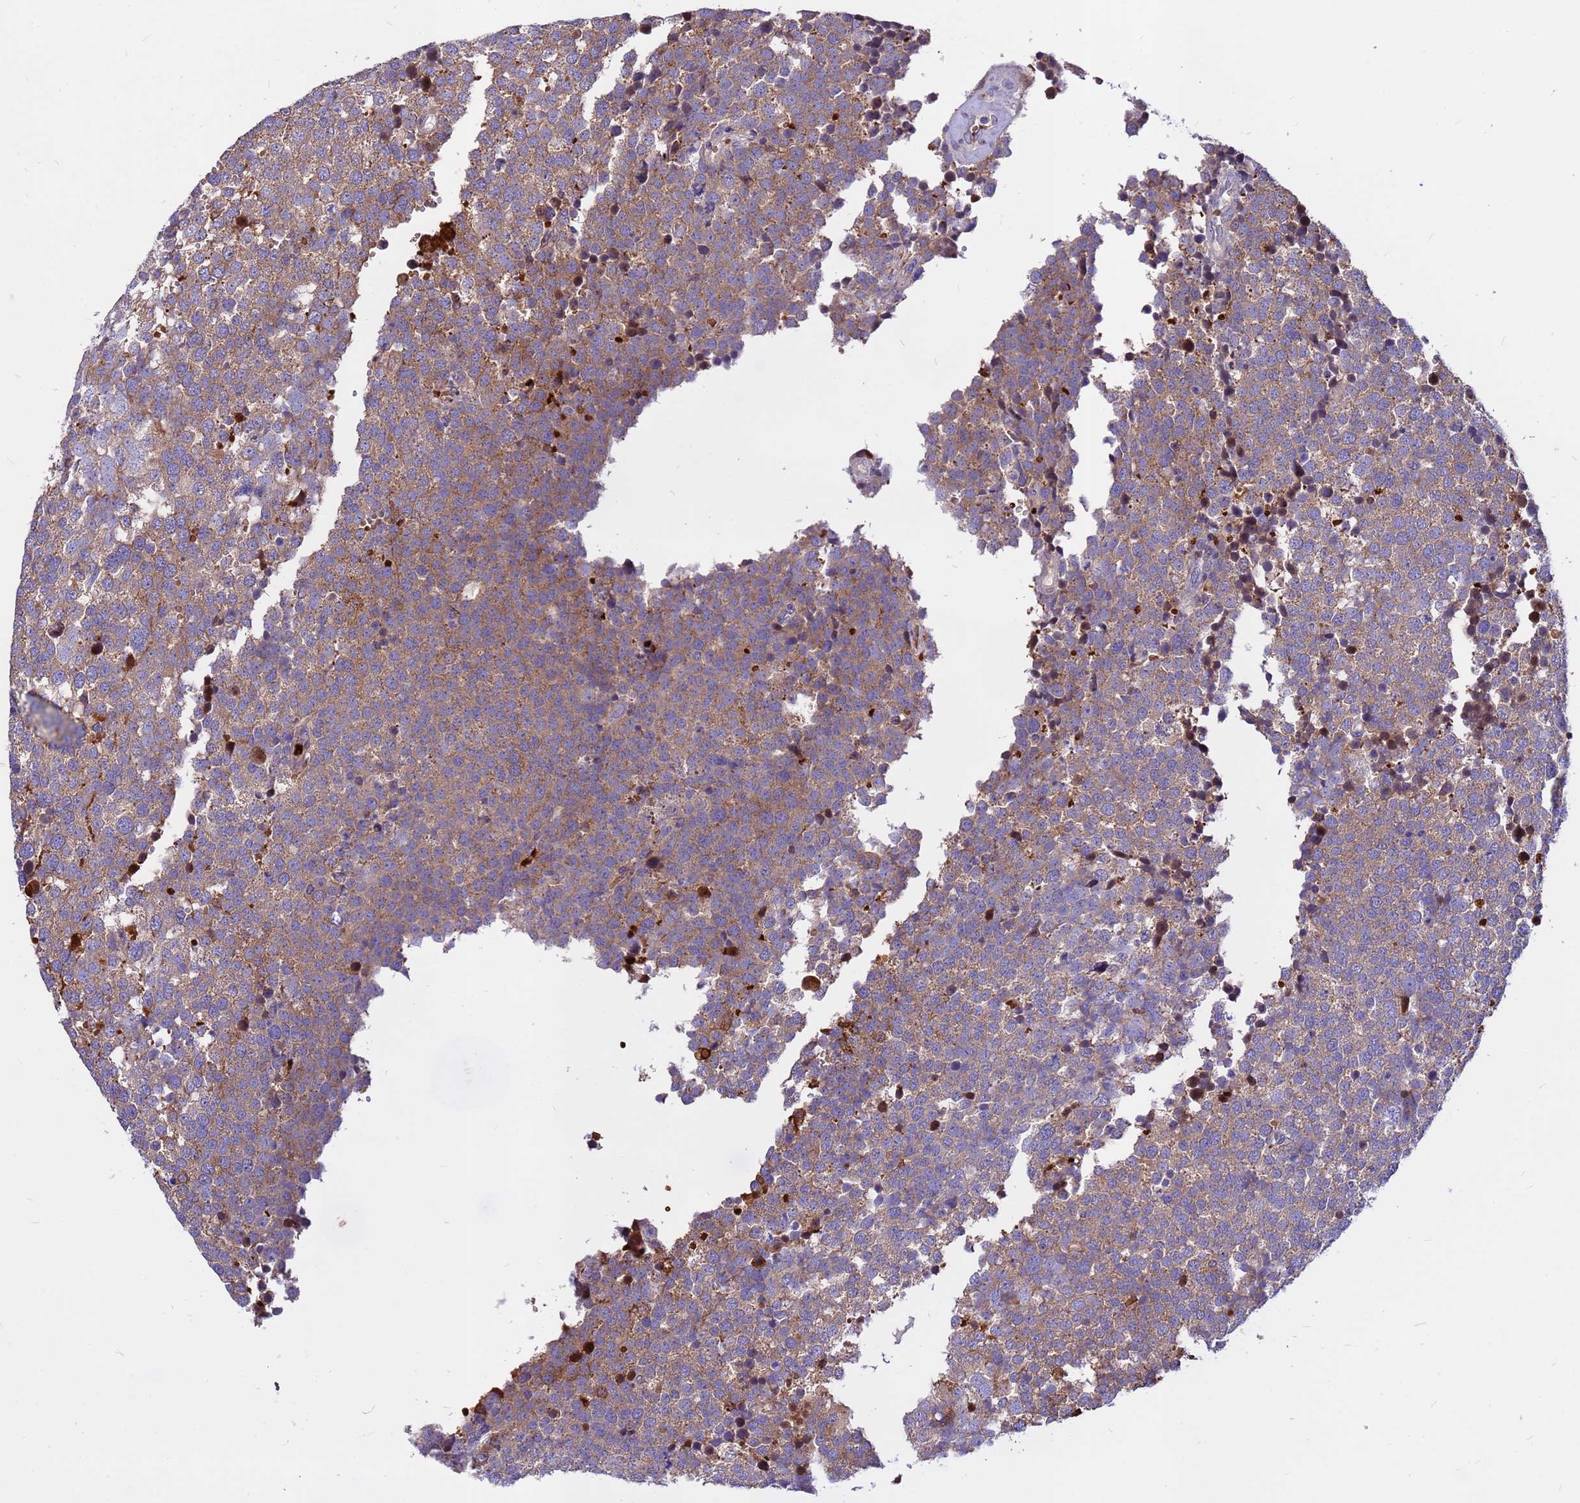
{"staining": {"intensity": "weak", "quantity": ">75%", "location": "cytoplasmic/membranous"}, "tissue": "testis cancer", "cell_type": "Tumor cells", "image_type": "cancer", "snomed": [{"axis": "morphology", "description": "Seminoma, NOS"}, {"axis": "topography", "description": "Testis"}], "caption": "A brown stain shows weak cytoplasmic/membranous positivity of a protein in seminoma (testis) tumor cells.", "gene": "ZNF669", "patient": {"sex": "male", "age": 71}}